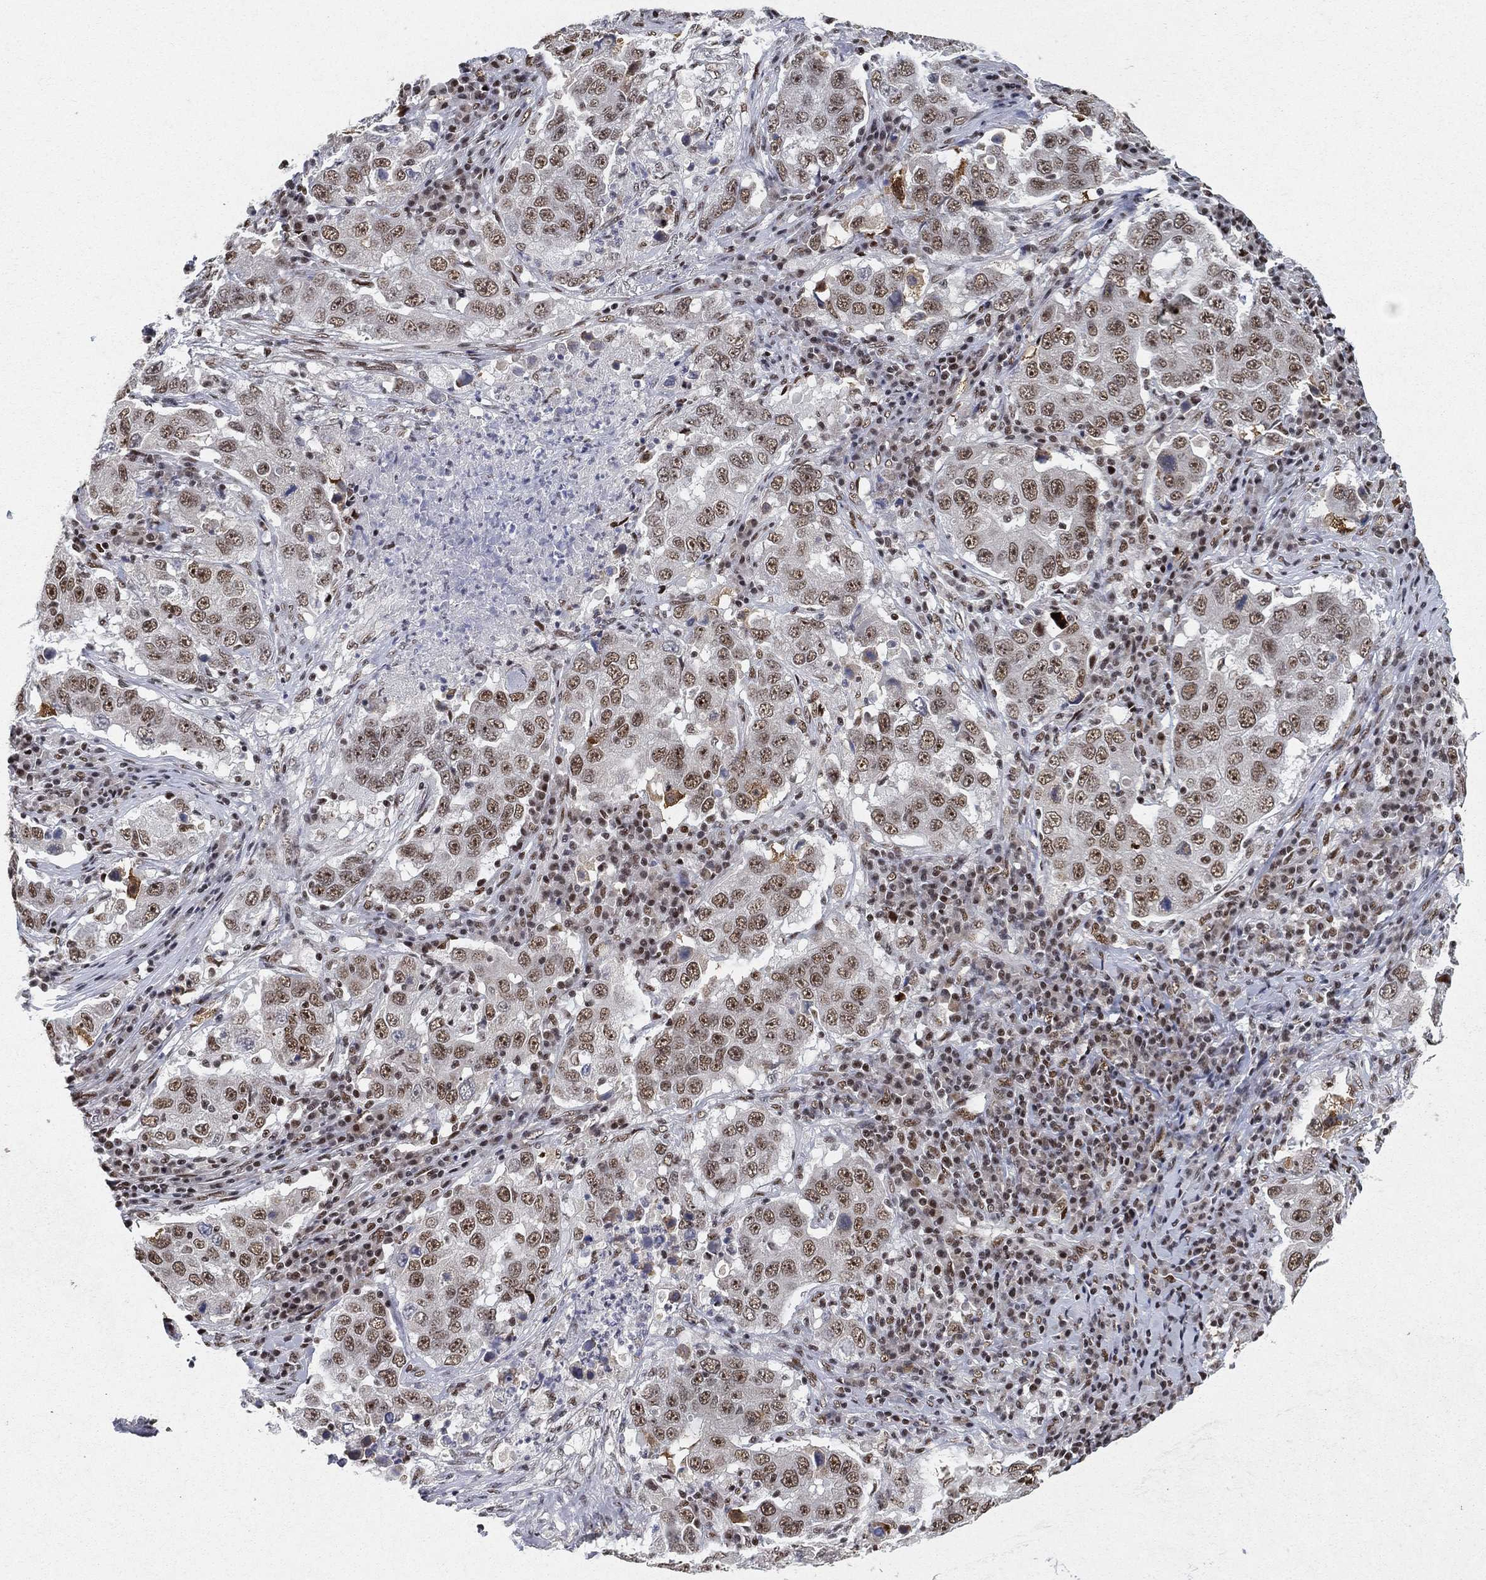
{"staining": {"intensity": "weak", "quantity": ">75%", "location": "nuclear"}, "tissue": "lung cancer", "cell_type": "Tumor cells", "image_type": "cancer", "snomed": [{"axis": "morphology", "description": "Adenocarcinoma, NOS"}, {"axis": "topography", "description": "Lung"}], "caption": "A micrograph of lung adenocarcinoma stained for a protein exhibits weak nuclear brown staining in tumor cells. (DAB IHC with brightfield microscopy, high magnification).", "gene": "DDX27", "patient": {"sex": "male", "age": 73}}